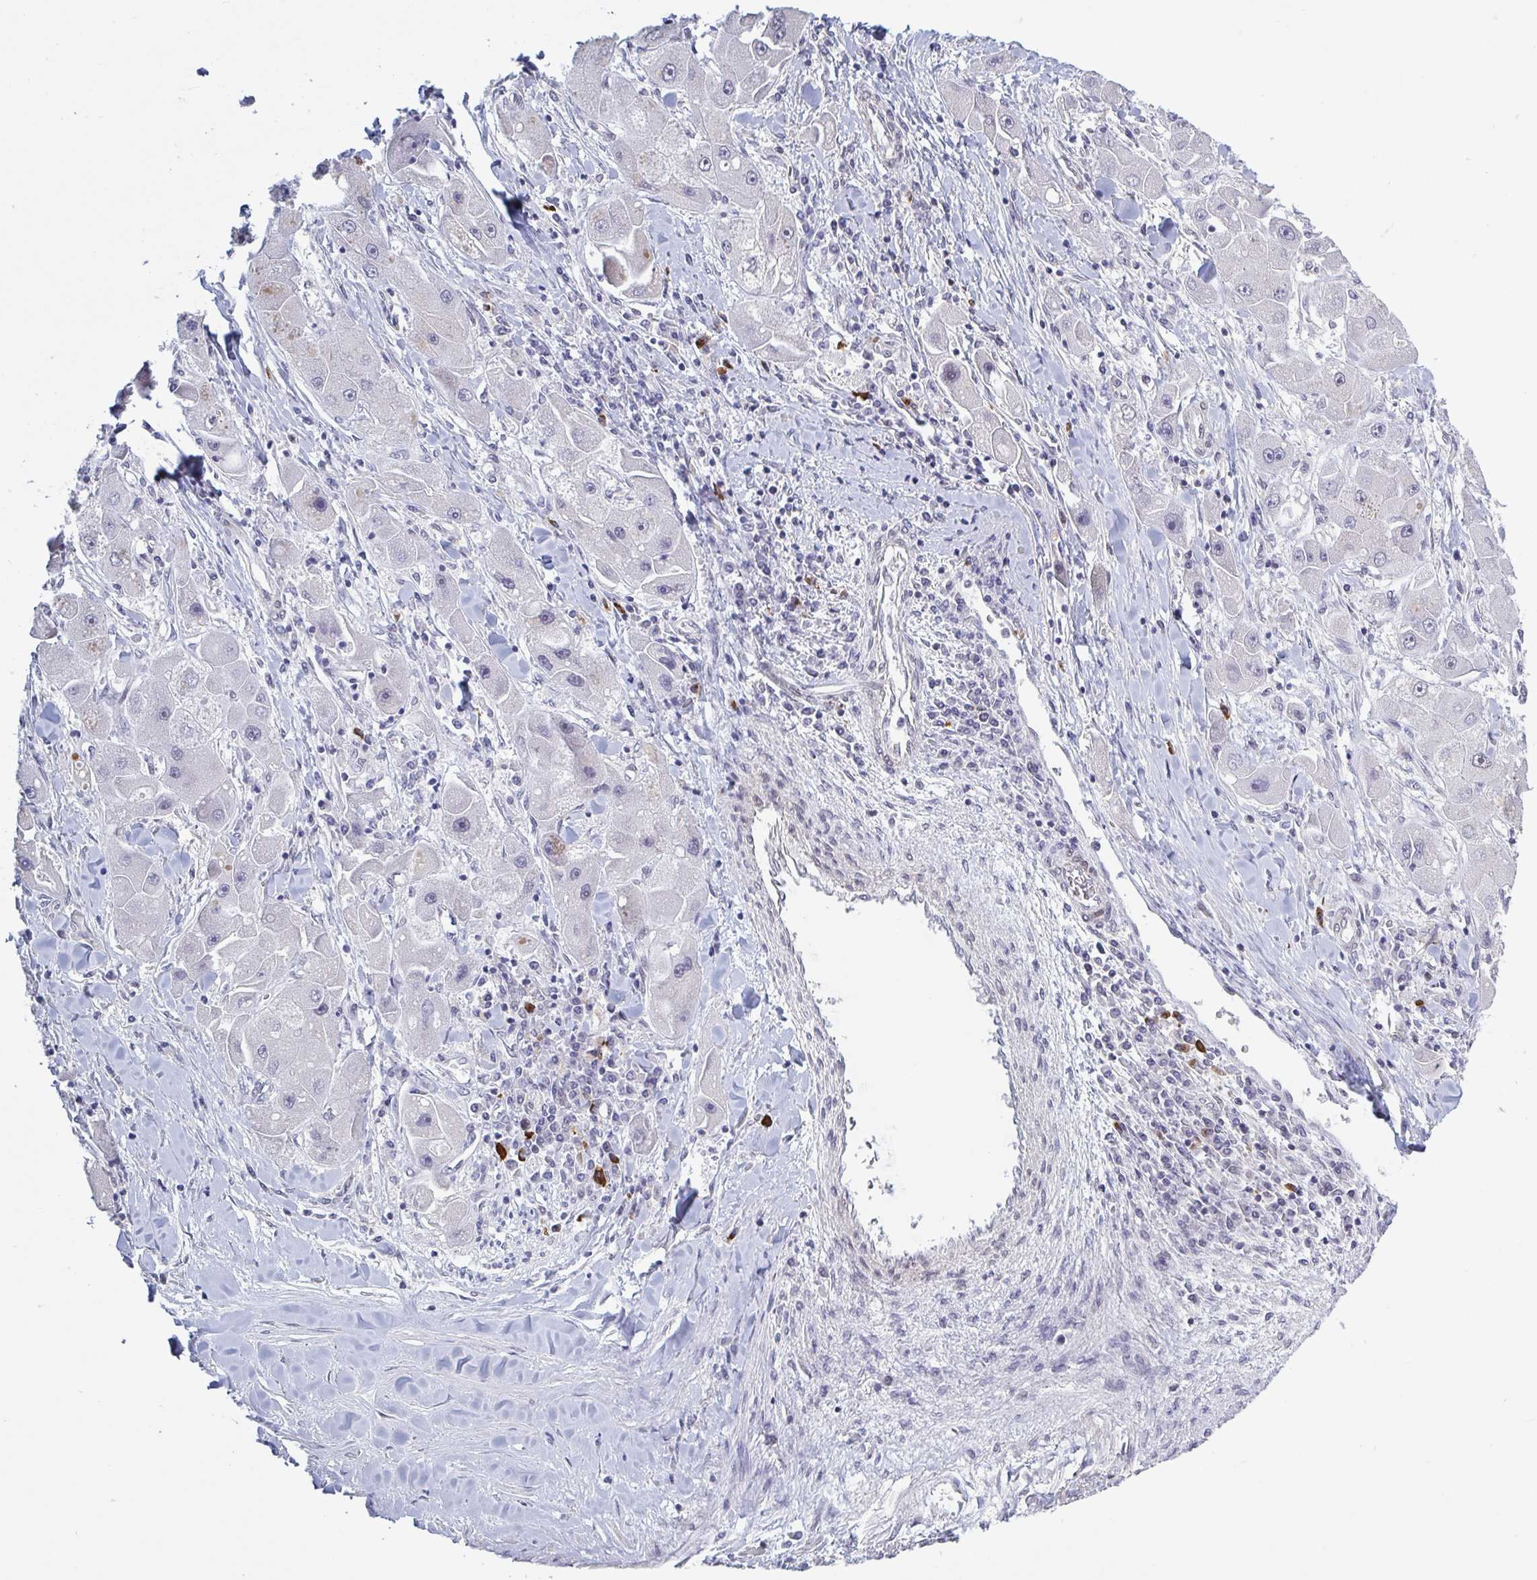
{"staining": {"intensity": "negative", "quantity": "none", "location": "none"}, "tissue": "liver cancer", "cell_type": "Tumor cells", "image_type": "cancer", "snomed": [{"axis": "morphology", "description": "Carcinoma, Hepatocellular, NOS"}, {"axis": "topography", "description": "Liver"}], "caption": "There is no significant positivity in tumor cells of liver cancer.", "gene": "BCL7B", "patient": {"sex": "male", "age": 24}}